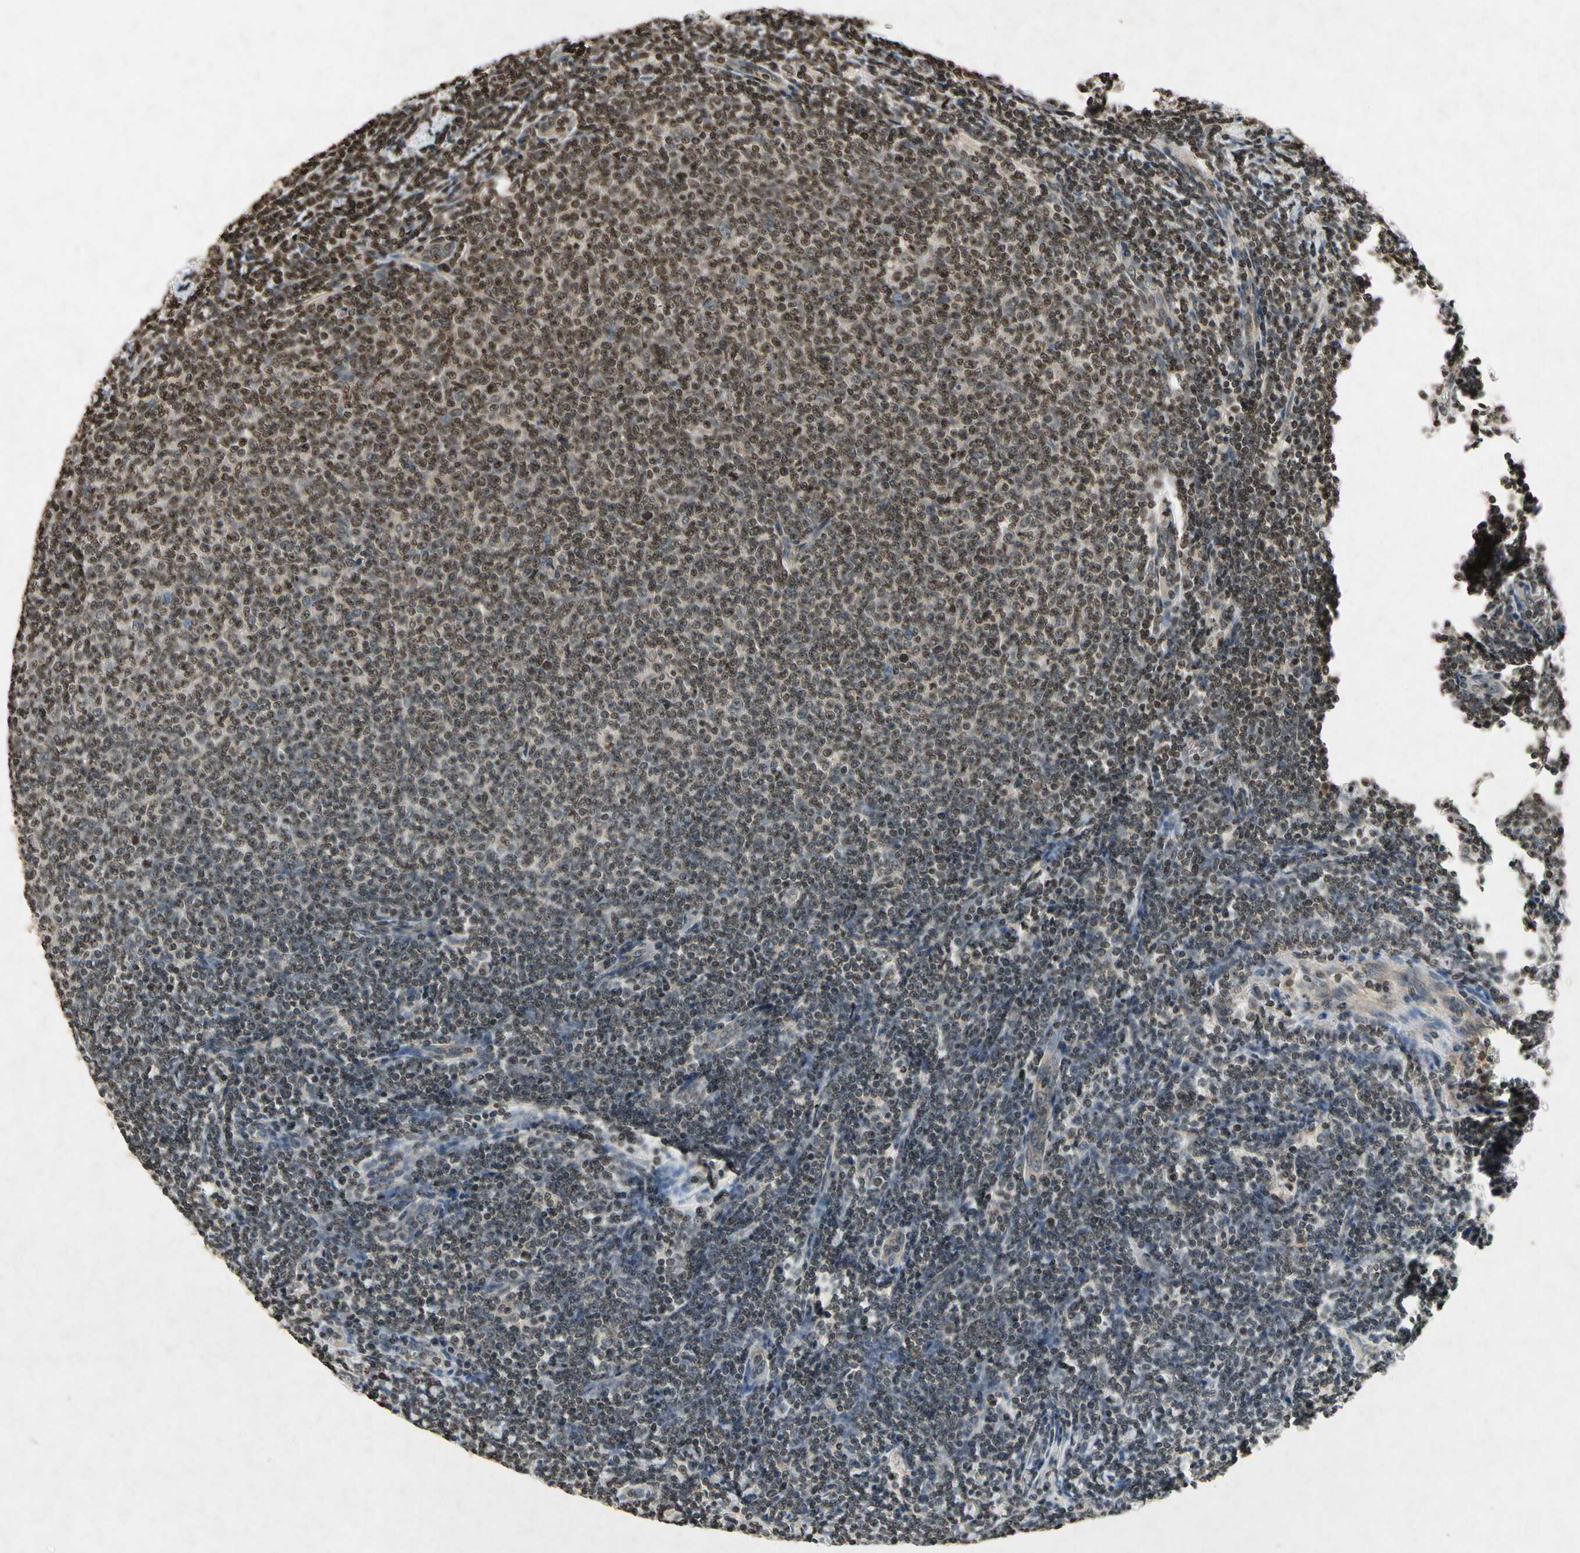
{"staining": {"intensity": "weak", "quantity": ">75%", "location": "nuclear"}, "tissue": "lymphoma", "cell_type": "Tumor cells", "image_type": "cancer", "snomed": [{"axis": "morphology", "description": "Malignant lymphoma, non-Hodgkin's type, Low grade"}, {"axis": "topography", "description": "Lymph node"}], "caption": "Human low-grade malignant lymphoma, non-Hodgkin's type stained with a protein marker exhibits weak staining in tumor cells.", "gene": "HOXB3", "patient": {"sex": "male", "age": 66}}